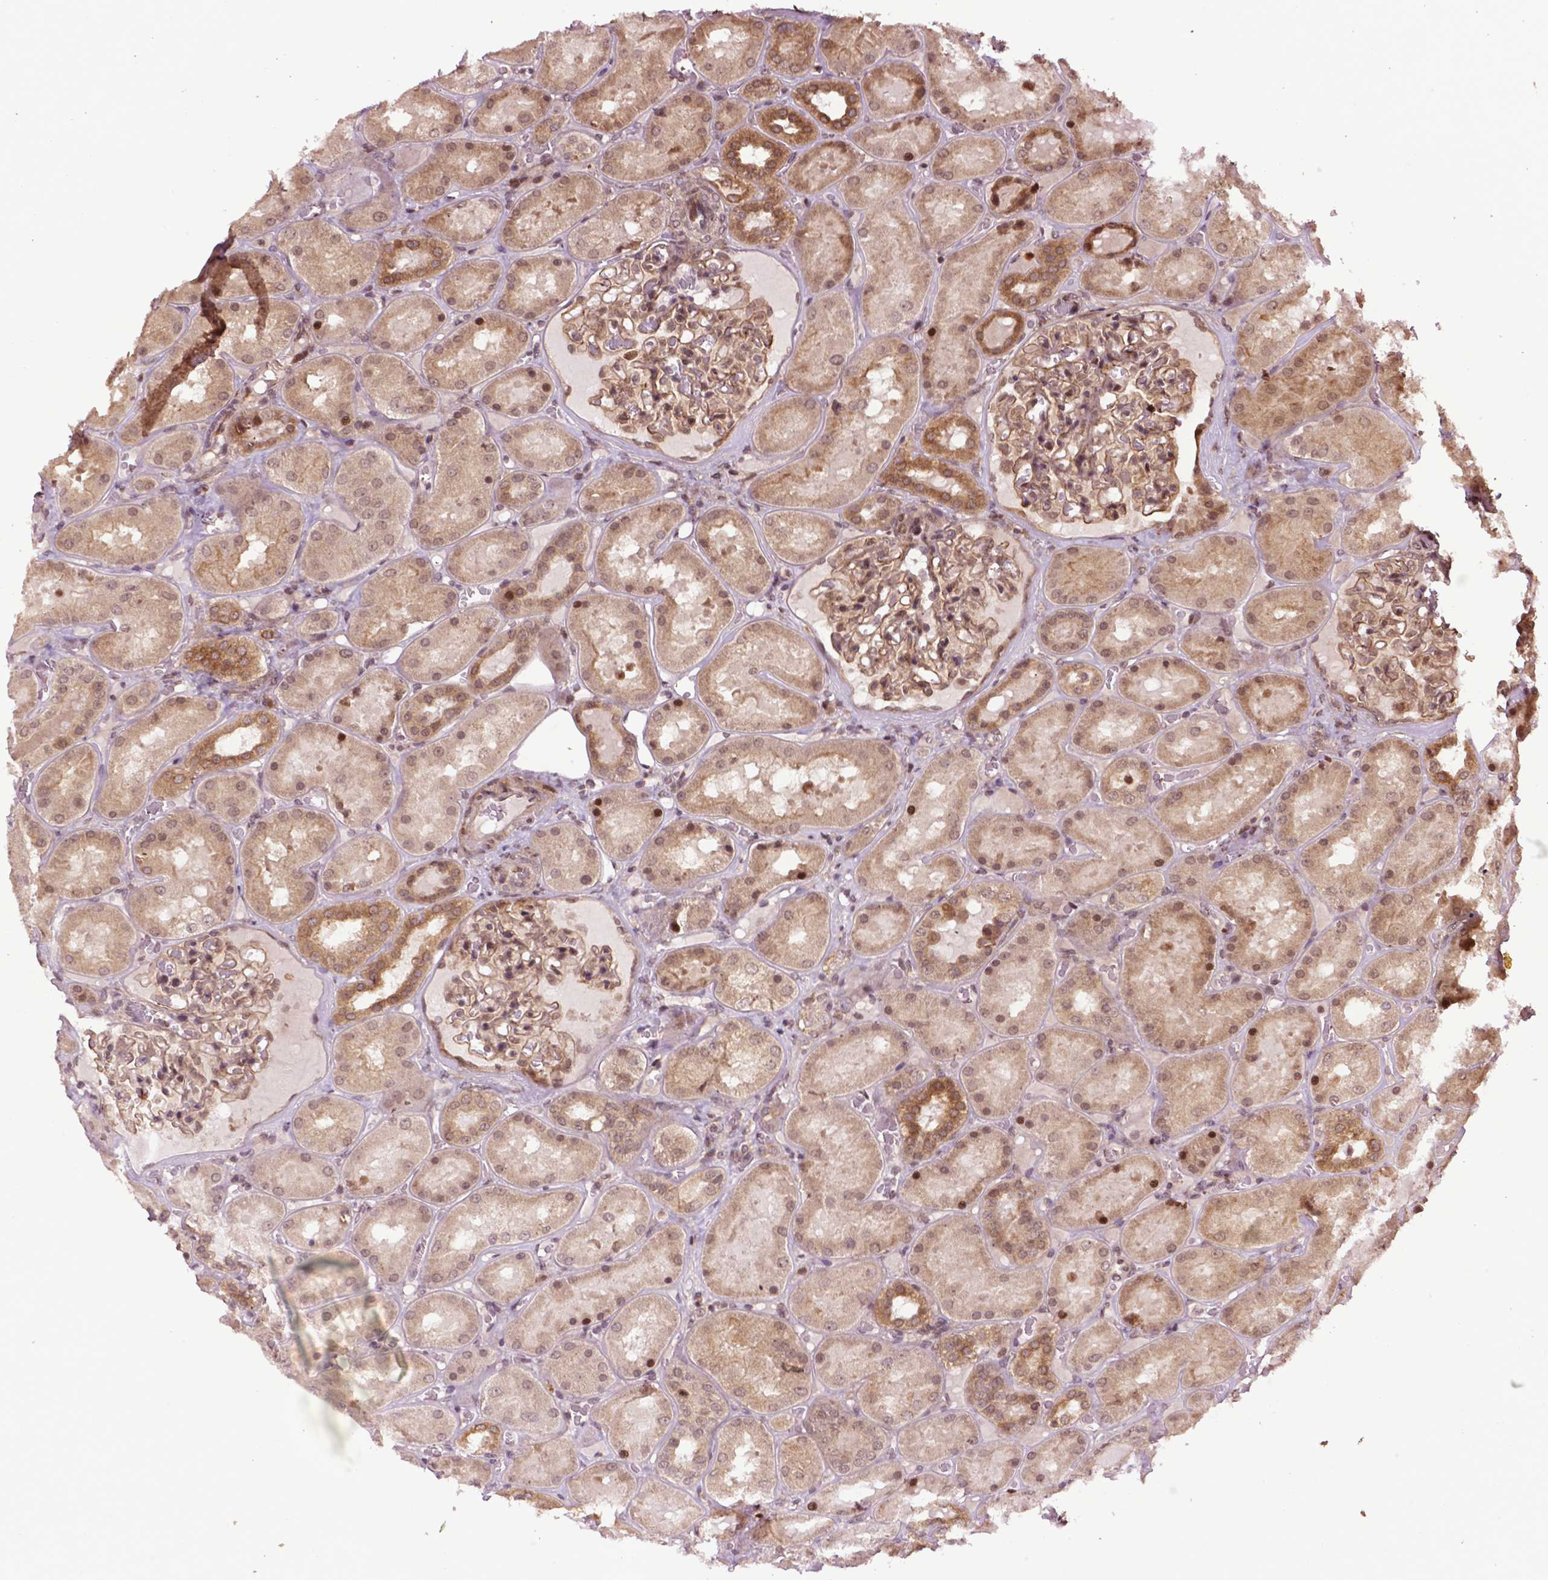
{"staining": {"intensity": "moderate", "quantity": "25%-75%", "location": "cytoplasmic/membranous,nuclear"}, "tissue": "kidney", "cell_type": "Cells in glomeruli", "image_type": "normal", "snomed": [{"axis": "morphology", "description": "Normal tissue, NOS"}, {"axis": "topography", "description": "Kidney"}], "caption": "Brown immunohistochemical staining in normal human kidney demonstrates moderate cytoplasmic/membranous,nuclear expression in approximately 25%-75% of cells in glomeruli. The staining is performed using DAB brown chromogen to label protein expression. The nuclei are counter-stained blue using hematoxylin.", "gene": "TMX2", "patient": {"sex": "male", "age": 73}}